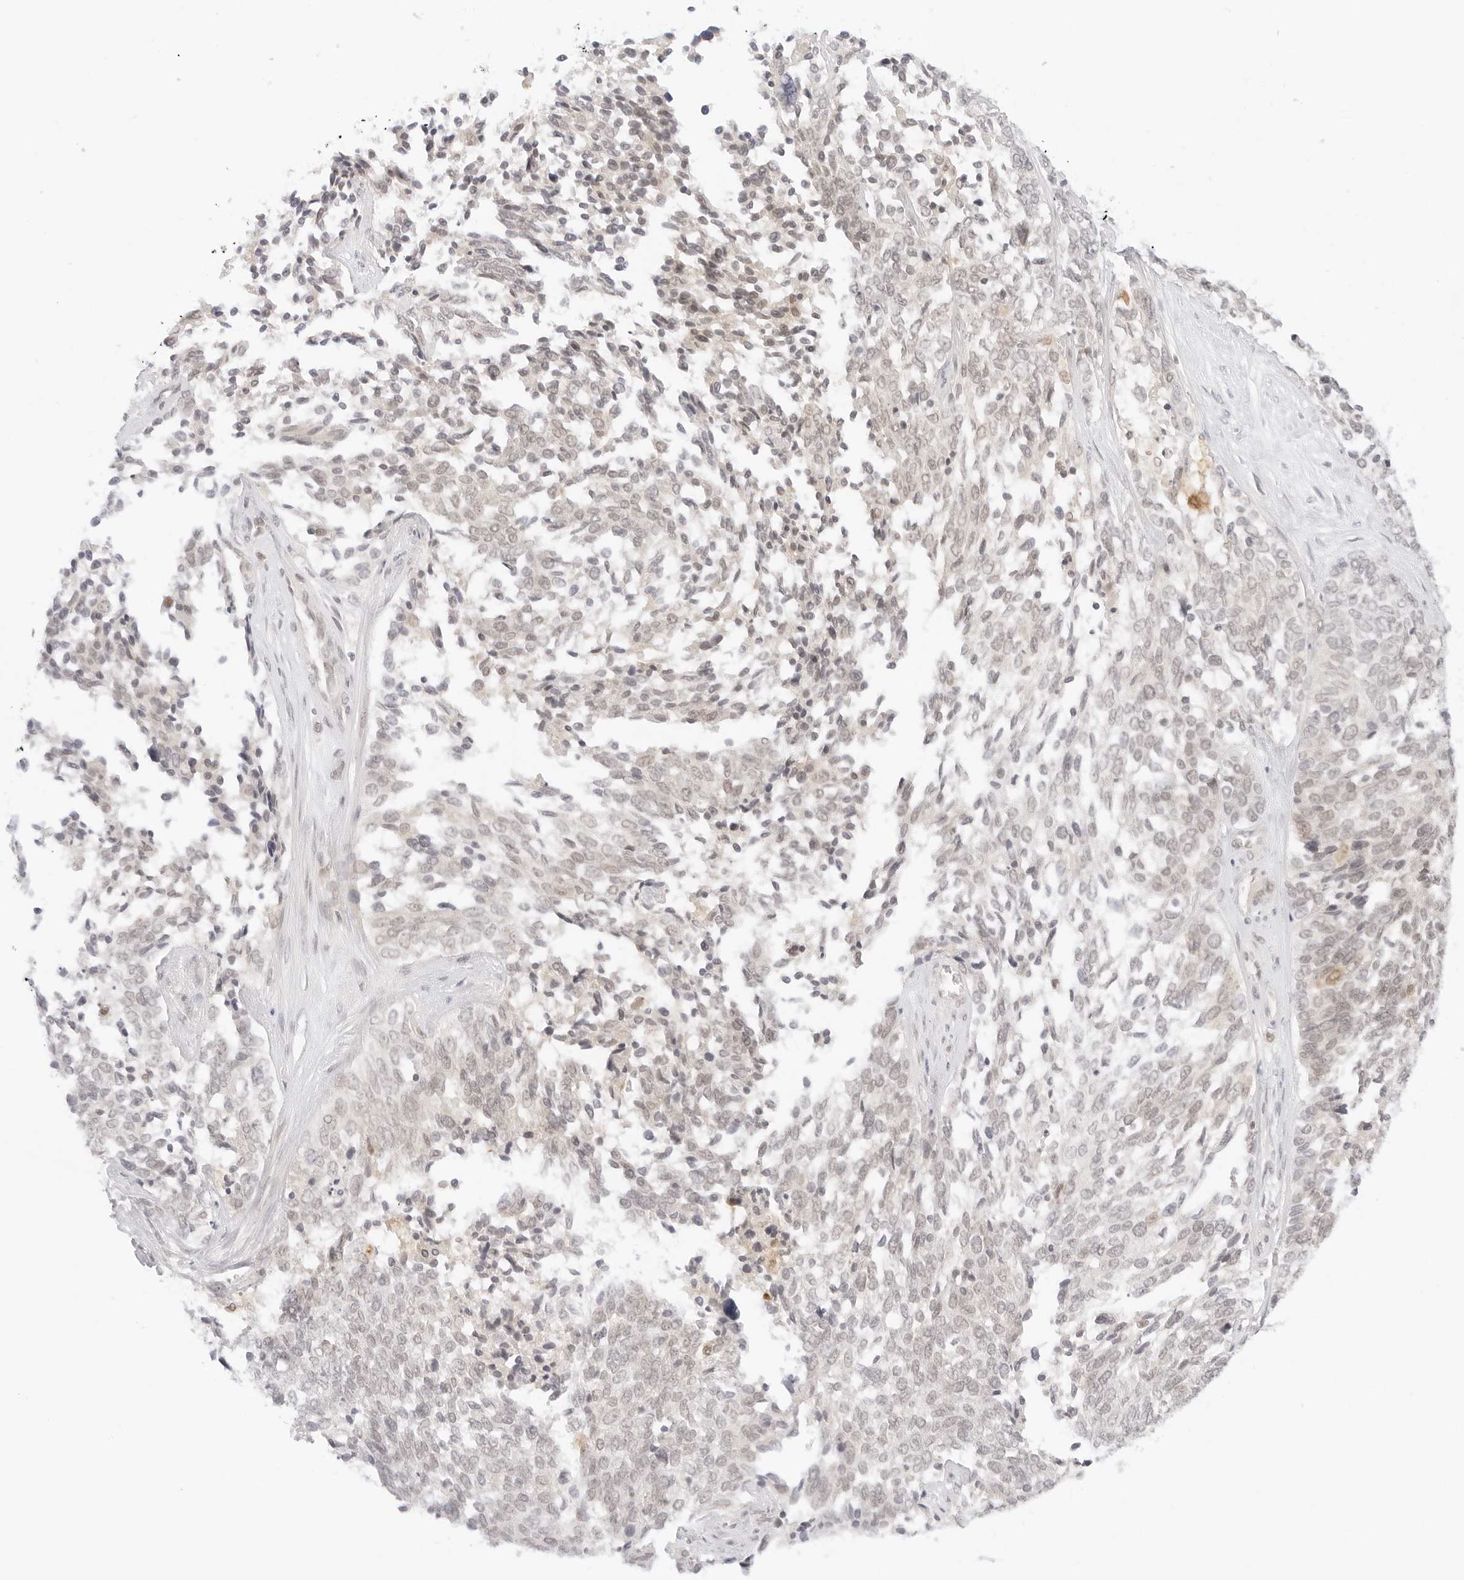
{"staining": {"intensity": "negative", "quantity": "none", "location": "none"}, "tissue": "ovarian cancer", "cell_type": "Tumor cells", "image_type": "cancer", "snomed": [{"axis": "morphology", "description": "Cystadenocarcinoma, serous, NOS"}, {"axis": "topography", "description": "Ovary"}], "caption": "A high-resolution histopathology image shows IHC staining of ovarian cancer, which exhibits no significant expression in tumor cells.", "gene": "POLR3C", "patient": {"sex": "female", "age": 44}}